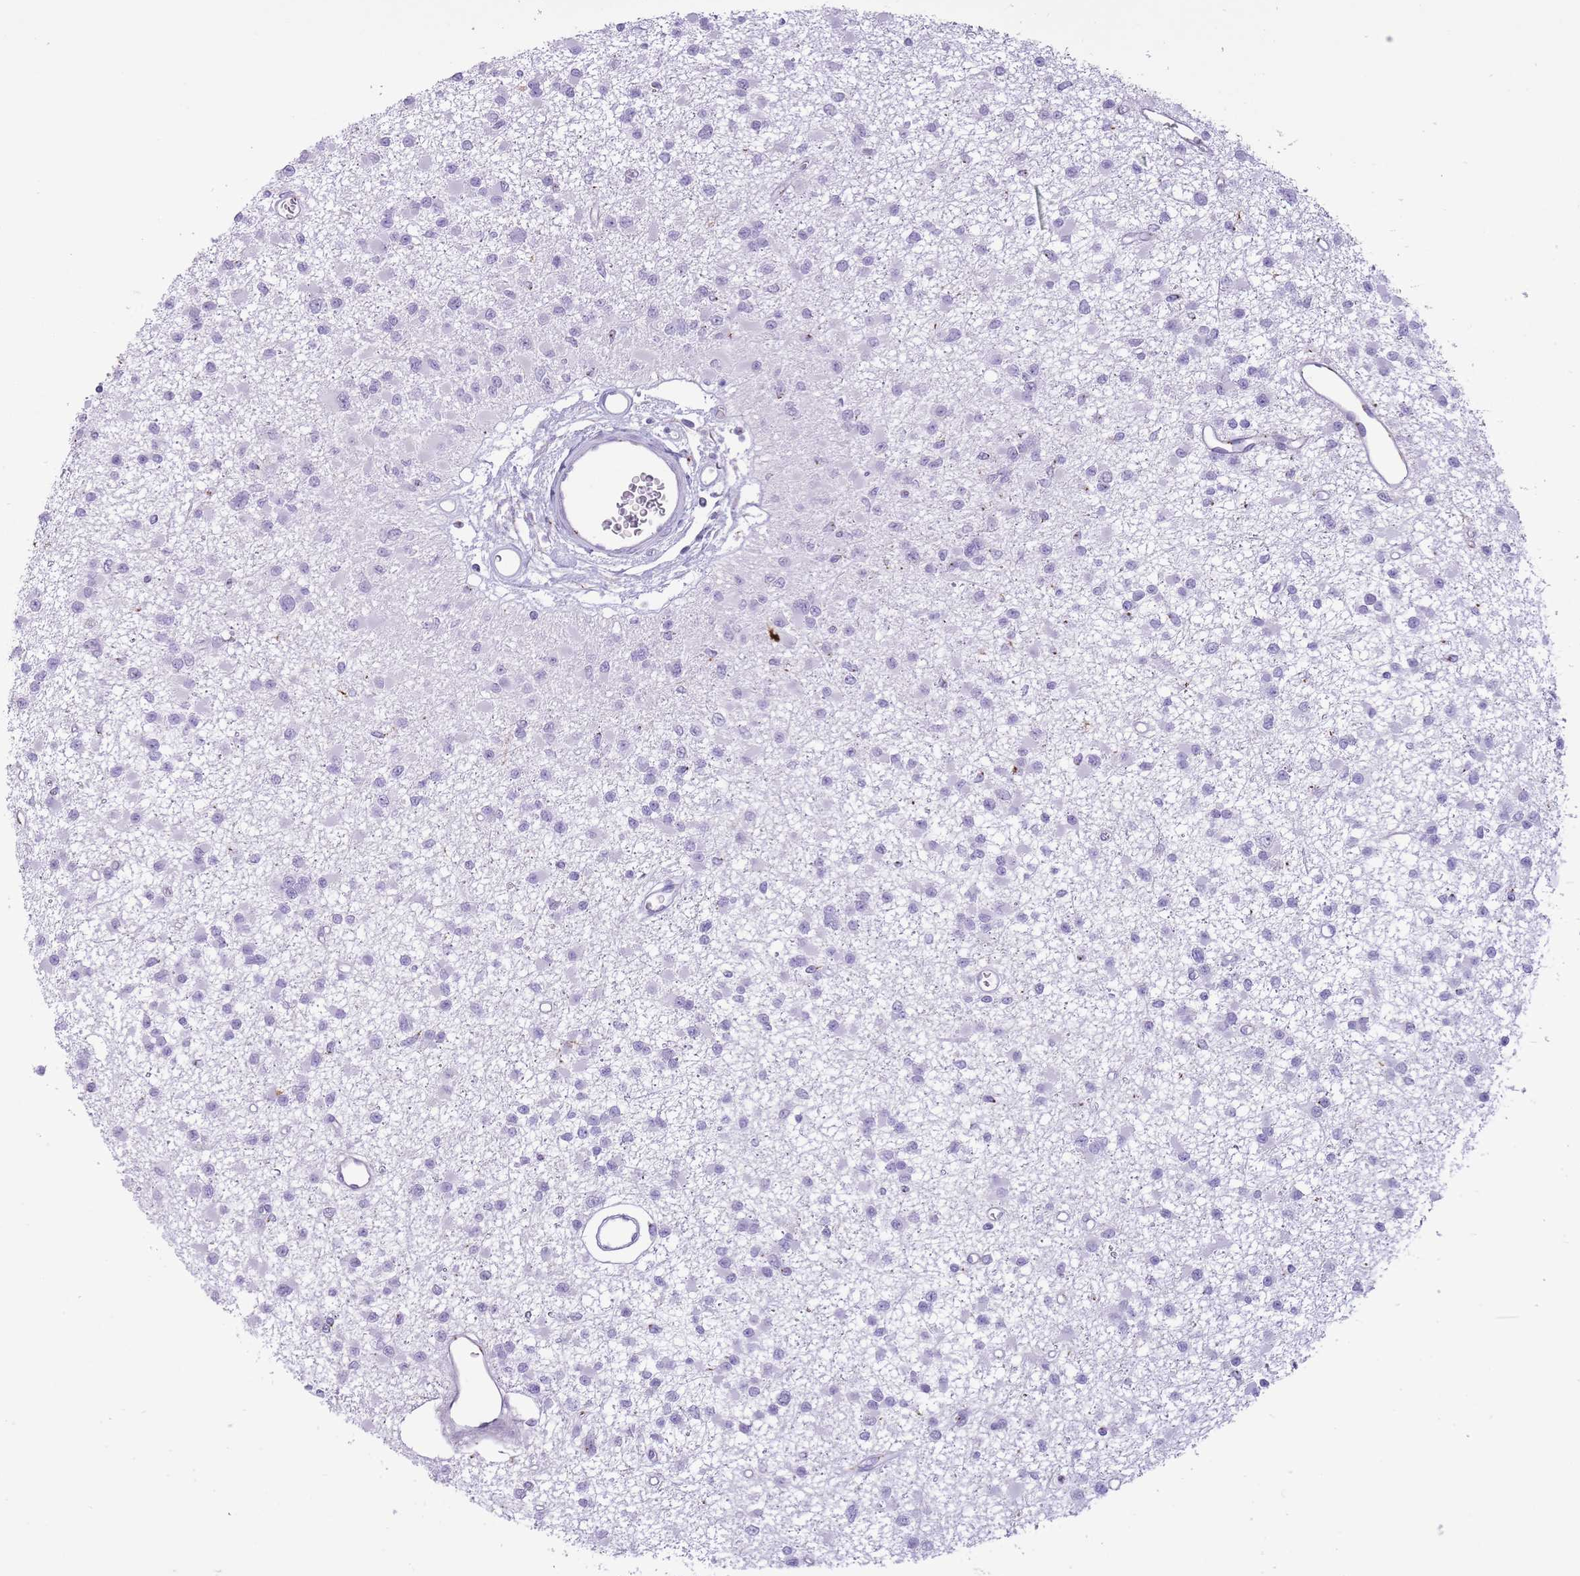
{"staining": {"intensity": "negative", "quantity": "none", "location": "none"}, "tissue": "glioma", "cell_type": "Tumor cells", "image_type": "cancer", "snomed": [{"axis": "morphology", "description": "Glioma, malignant, Low grade"}, {"axis": "topography", "description": "Brain"}], "caption": "A high-resolution micrograph shows immunohistochemistry (IHC) staining of malignant glioma (low-grade), which reveals no significant positivity in tumor cells.", "gene": "B4GALT2", "patient": {"sex": "female", "age": 22}}